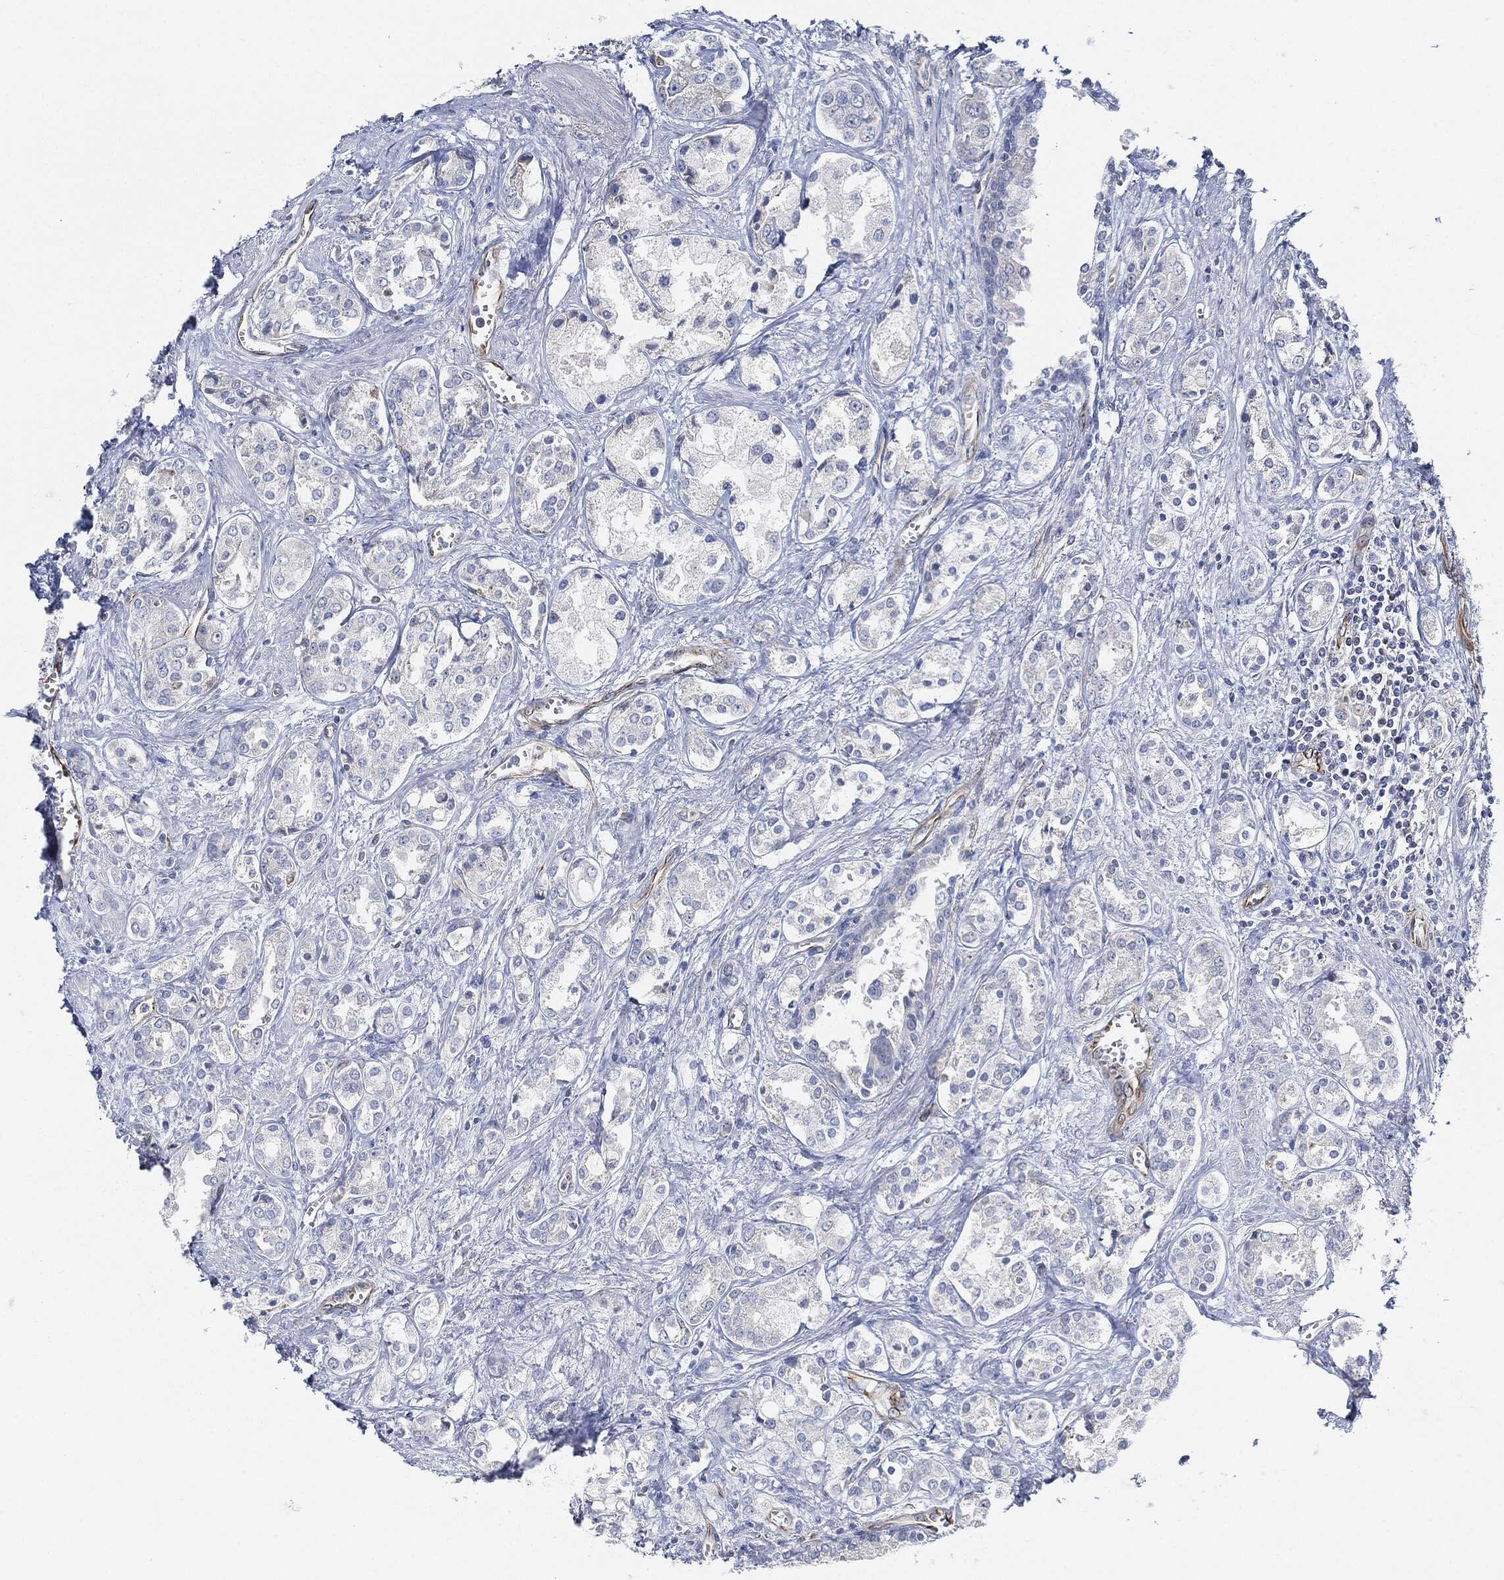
{"staining": {"intensity": "negative", "quantity": "none", "location": "none"}, "tissue": "prostate cancer", "cell_type": "Tumor cells", "image_type": "cancer", "snomed": [{"axis": "morphology", "description": "Adenocarcinoma, NOS"}, {"axis": "topography", "description": "Prostate and seminal vesicle, NOS"}, {"axis": "topography", "description": "Prostate"}], "caption": "This histopathology image is of prostate cancer stained with immunohistochemistry to label a protein in brown with the nuclei are counter-stained blue. There is no staining in tumor cells.", "gene": "THSD1", "patient": {"sex": "male", "age": 62}}